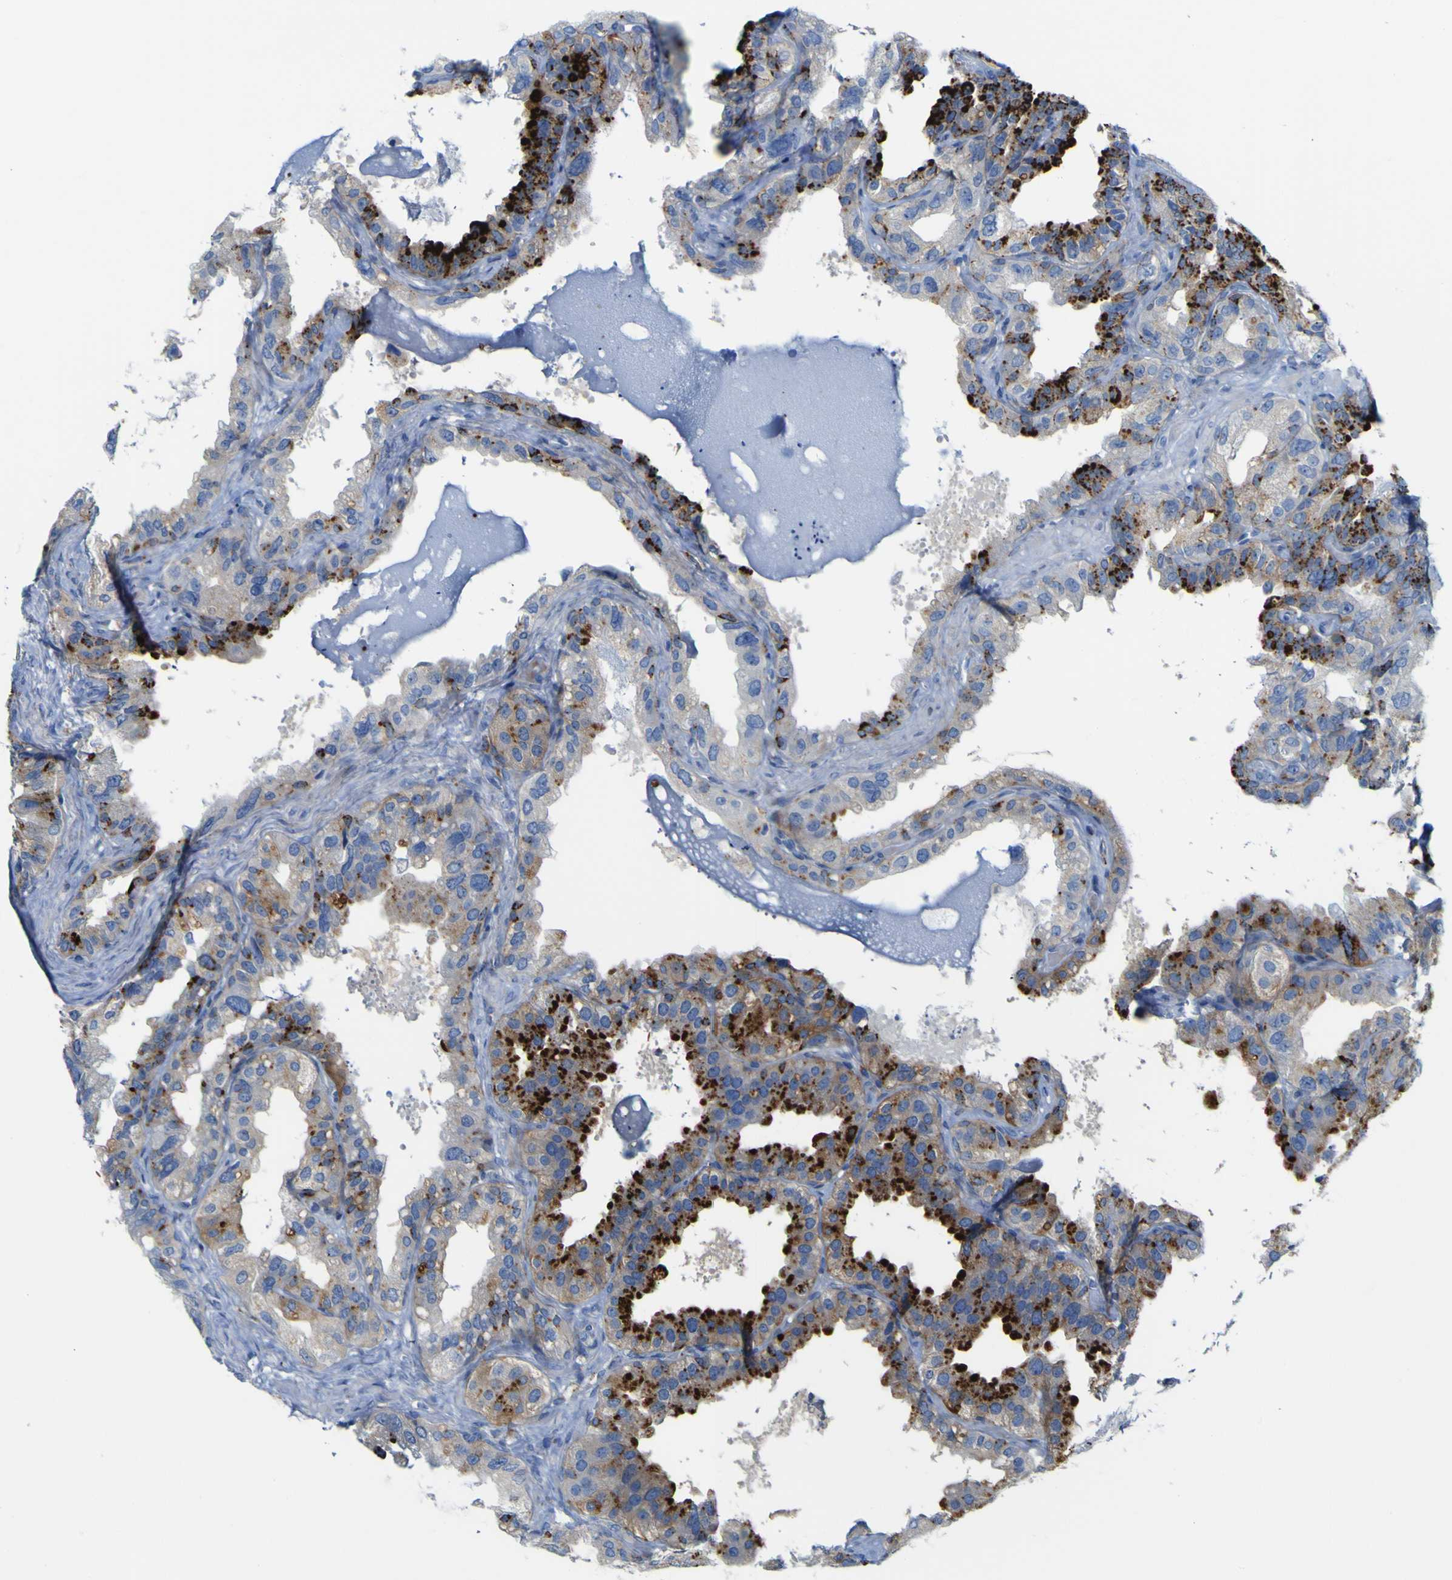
{"staining": {"intensity": "strong", "quantity": "25%-75%", "location": "cytoplasmic/membranous"}, "tissue": "seminal vesicle", "cell_type": "Glandular cells", "image_type": "normal", "snomed": [{"axis": "morphology", "description": "Normal tissue, NOS"}, {"axis": "topography", "description": "Seminal veicle"}], "caption": "Protein staining of normal seminal vesicle shows strong cytoplasmic/membranous expression in approximately 25%-75% of glandular cells.", "gene": "PTPRF", "patient": {"sex": "male", "age": 68}}